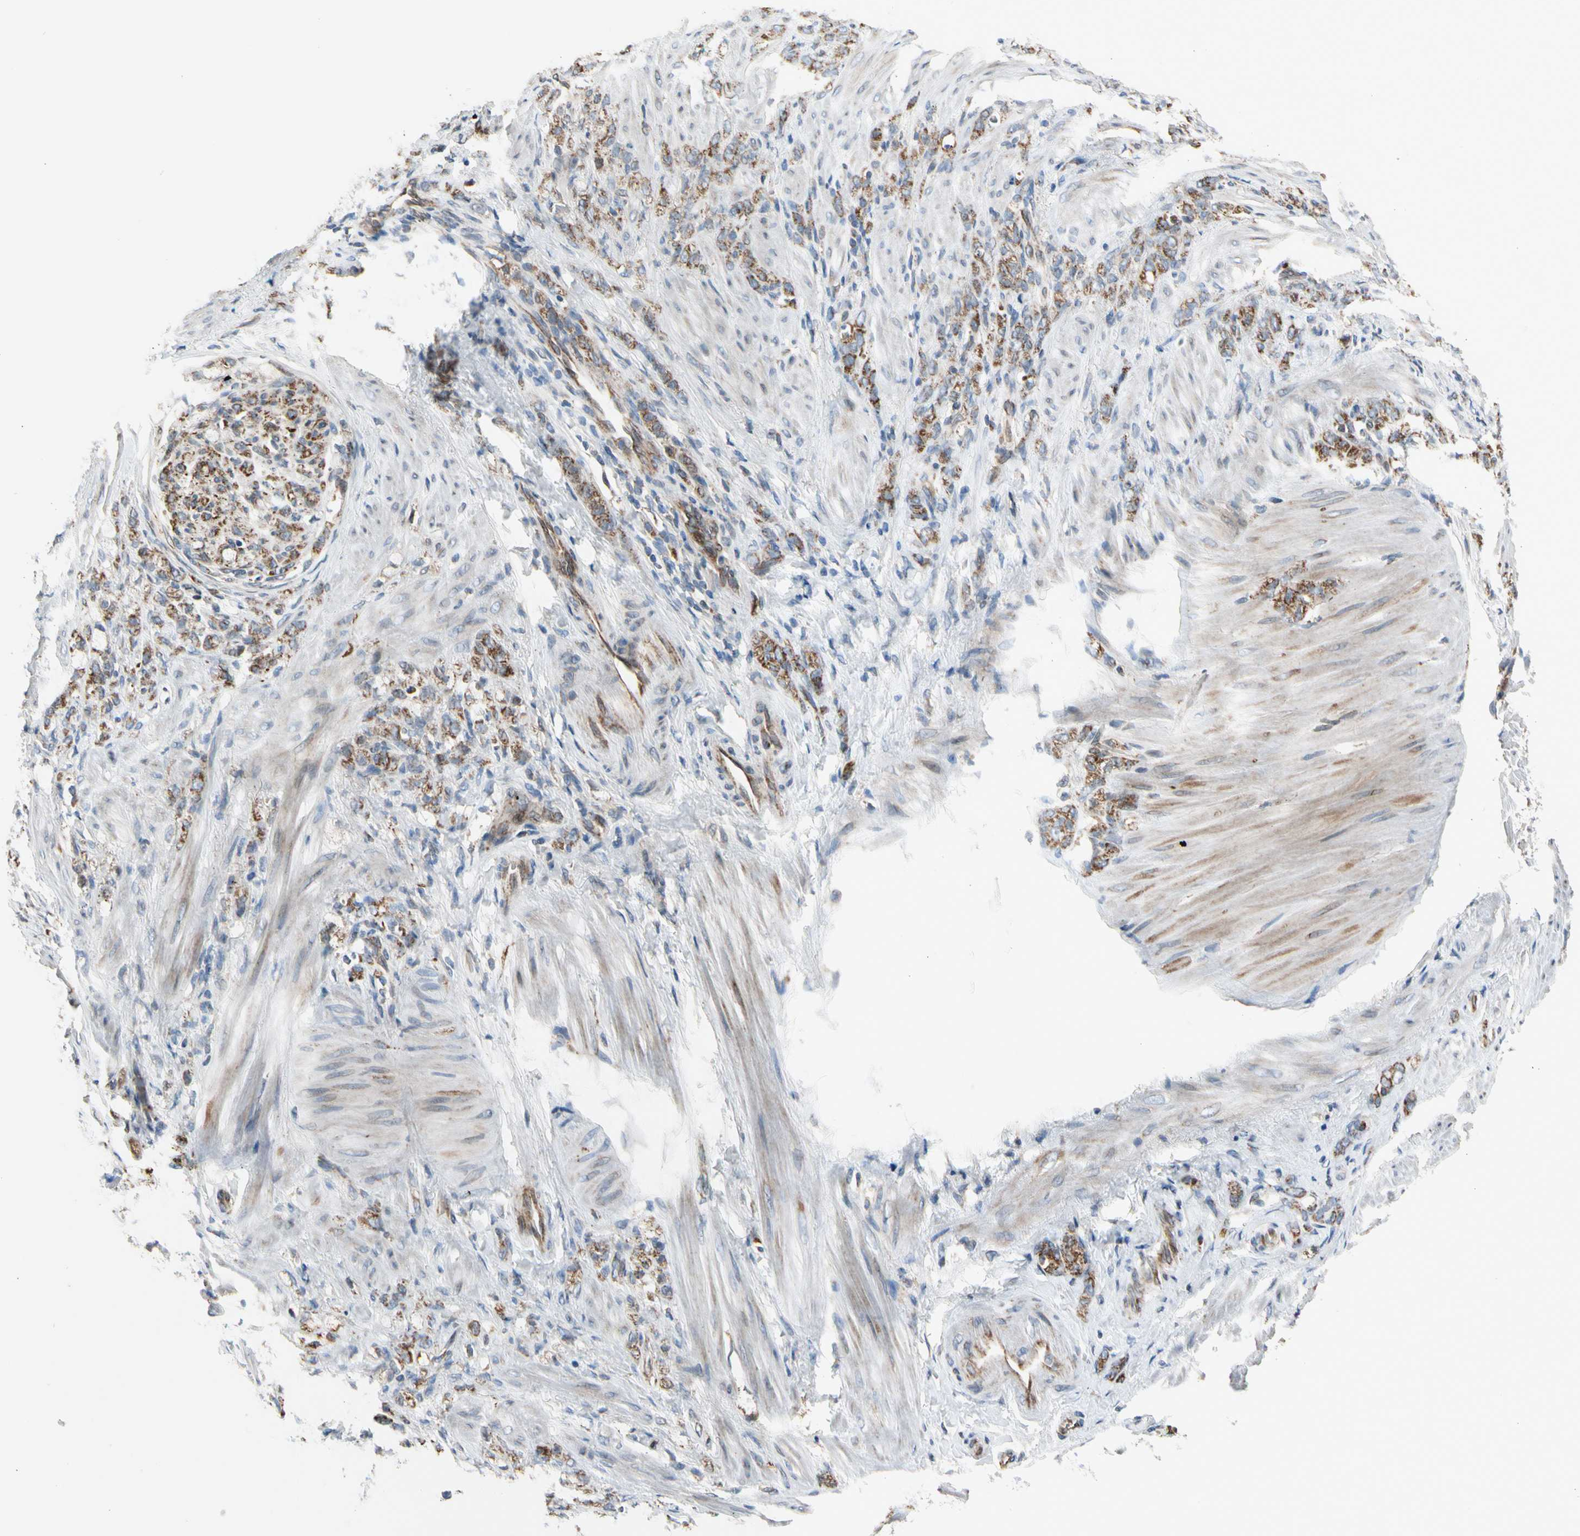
{"staining": {"intensity": "moderate", "quantity": ">75%", "location": "cytoplasmic/membranous"}, "tissue": "stomach cancer", "cell_type": "Tumor cells", "image_type": "cancer", "snomed": [{"axis": "morphology", "description": "Adenocarcinoma, NOS"}, {"axis": "topography", "description": "Stomach"}], "caption": "Protein staining displays moderate cytoplasmic/membranous expression in approximately >75% of tumor cells in stomach cancer.", "gene": "NPHP3", "patient": {"sex": "male", "age": 82}}